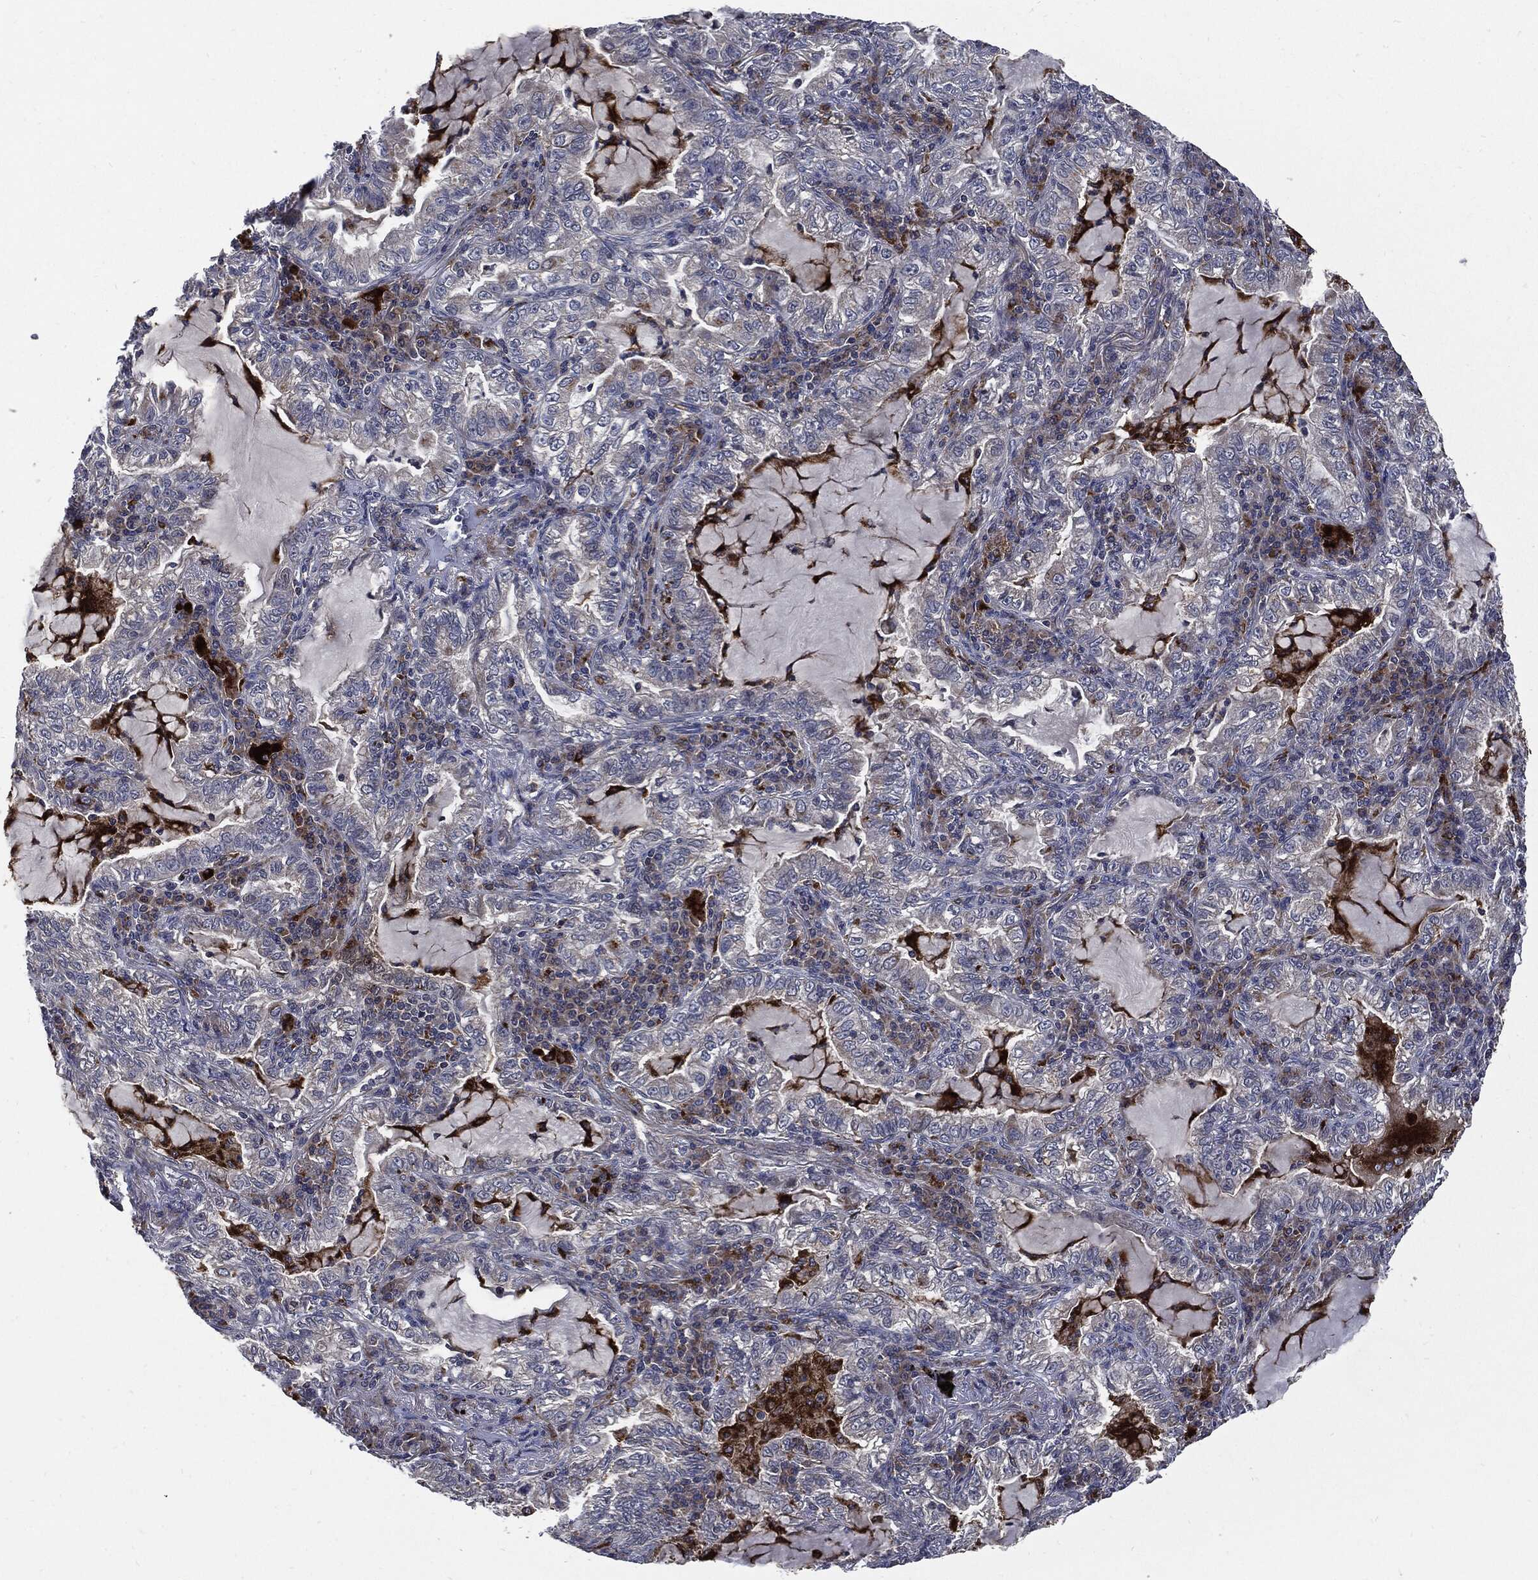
{"staining": {"intensity": "negative", "quantity": "none", "location": "none"}, "tissue": "lung cancer", "cell_type": "Tumor cells", "image_type": "cancer", "snomed": [{"axis": "morphology", "description": "Adenocarcinoma, NOS"}, {"axis": "topography", "description": "Lung"}], "caption": "Lung adenocarcinoma was stained to show a protein in brown. There is no significant staining in tumor cells.", "gene": "SLC31A2", "patient": {"sex": "female", "age": 73}}